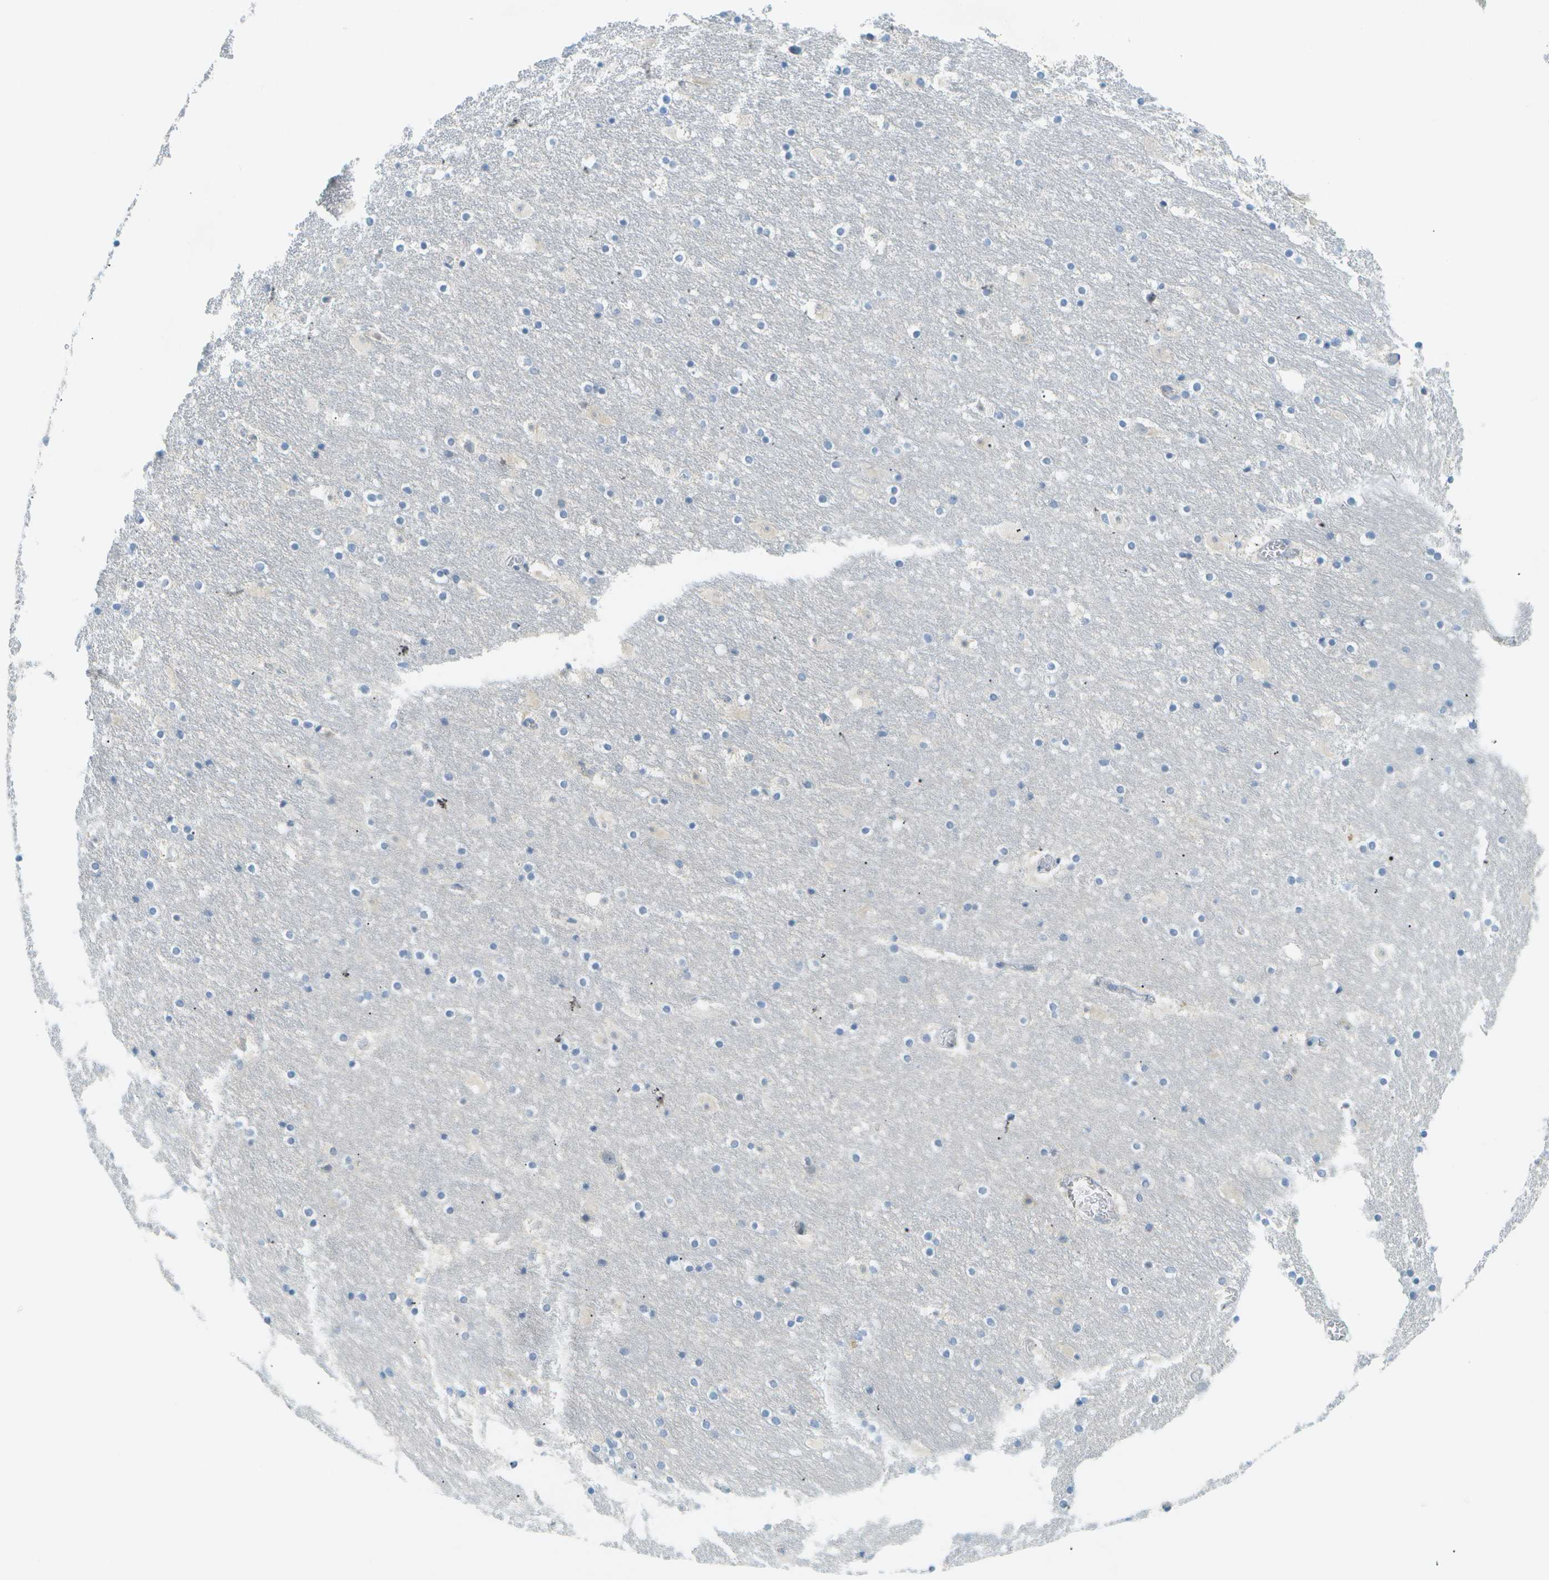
{"staining": {"intensity": "negative", "quantity": "none", "location": "none"}, "tissue": "hippocampus", "cell_type": "Glial cells", "image_type": "normal", "snomed": [{"axis": "morphology", "description": "Normal tissue, NOS"}, {"axis": "topography", "description": "Hippocampus"}], "caption": "IHC of unremarkable human hippocampus exhibits no positivity in glial cells.", "gene": "SMYD5", "patient": {"sex": "male", "age": 45}}